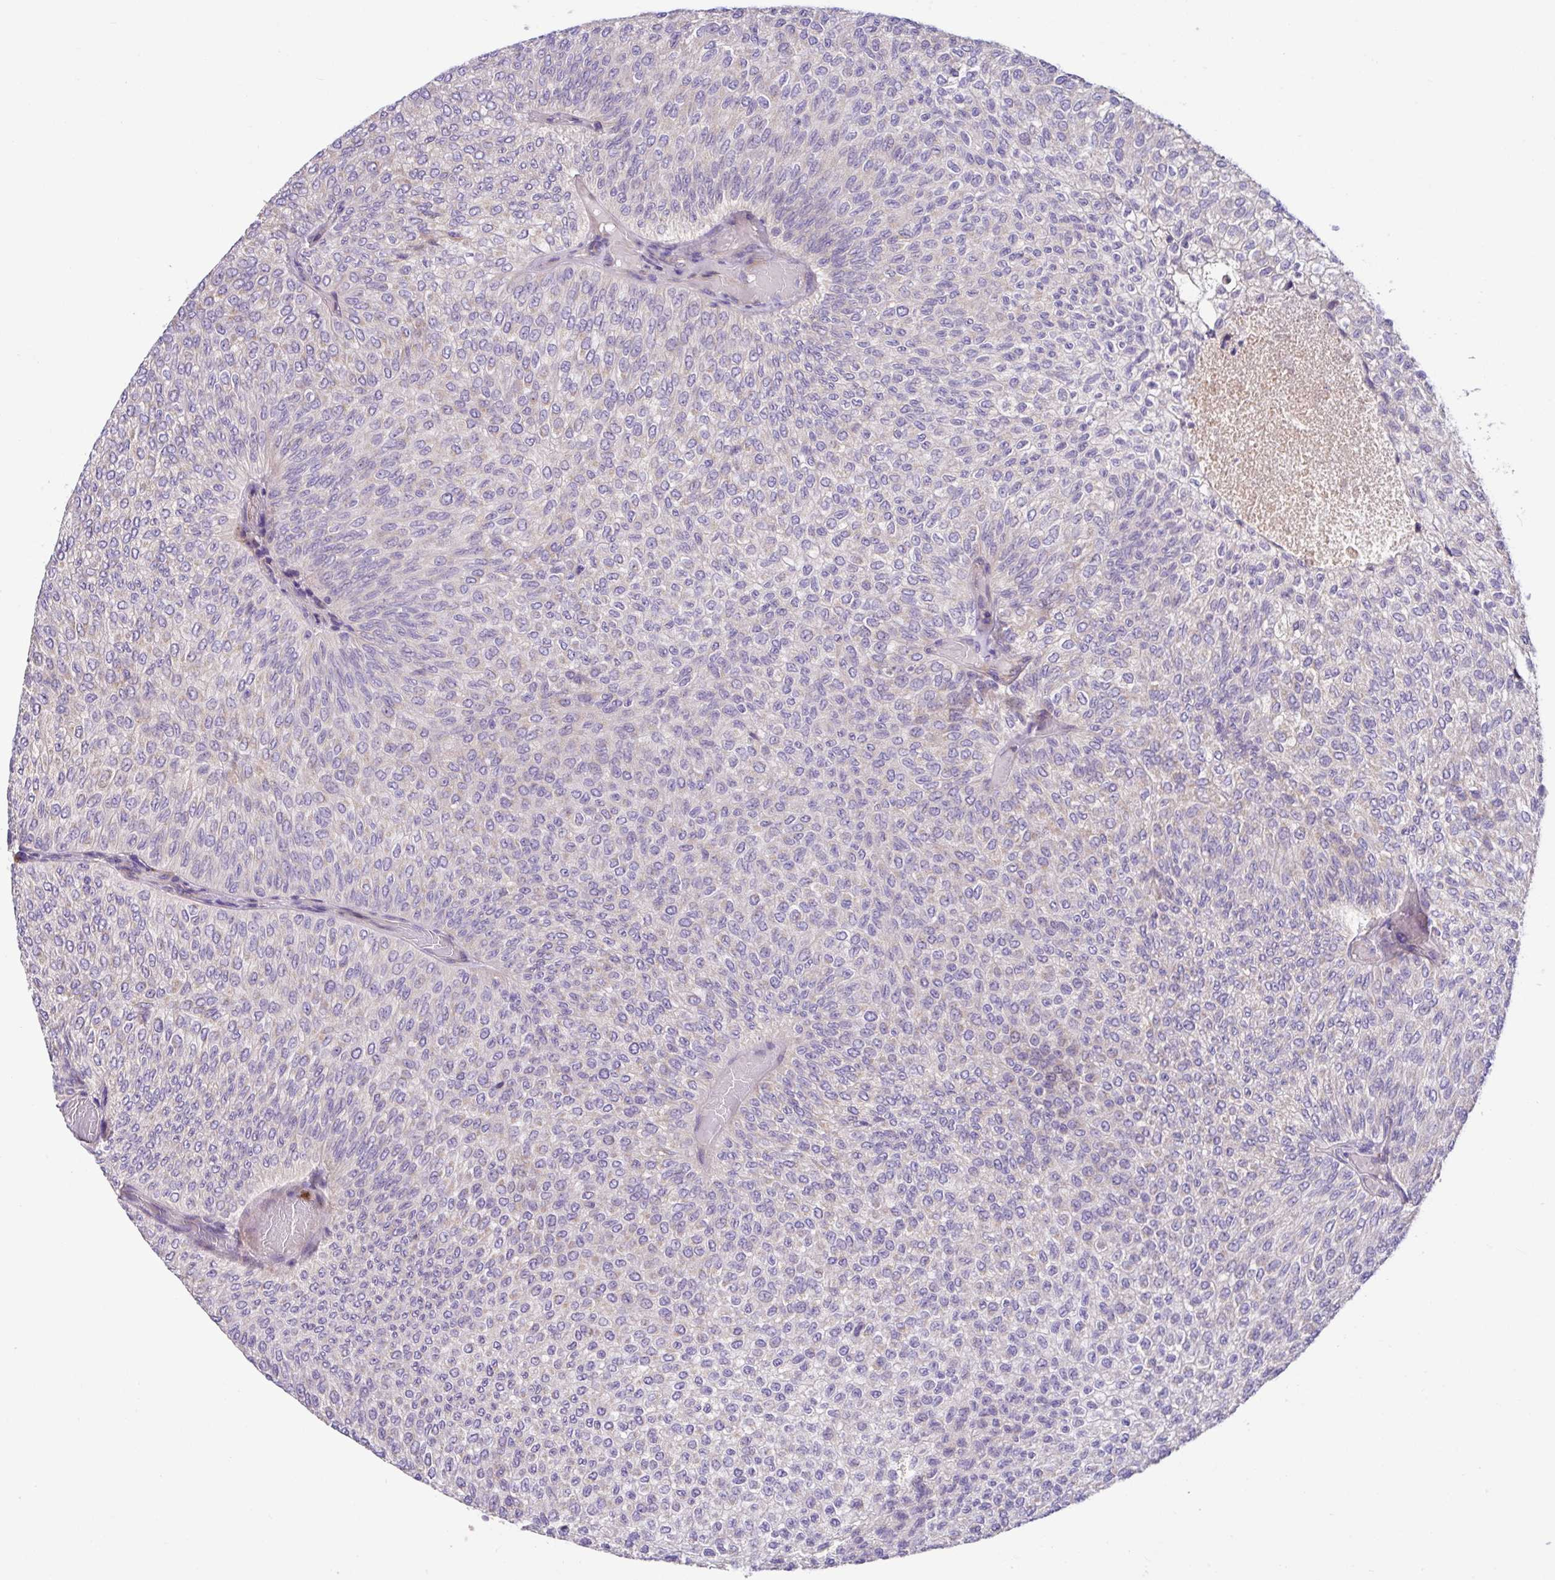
{"staining": {"intensity": "negative", "quantity": "none", "location": "none"}, "tissue": "urothelial cancer", "cell_type": "Tumor cells", "image_type": "cancer", "snomed": [{"axis": "morphology", "description": "Urothelial carcinoma, Low grade"}, {"axis": "topography", "description": "Urinary bladder"}], "caption": "Immunohistochemistry (IHC) of human urothelial cancer reveals no positivity in tumor cells.", "gene": "CRISP3", "patient": {"sex": "male", "age": 78}}